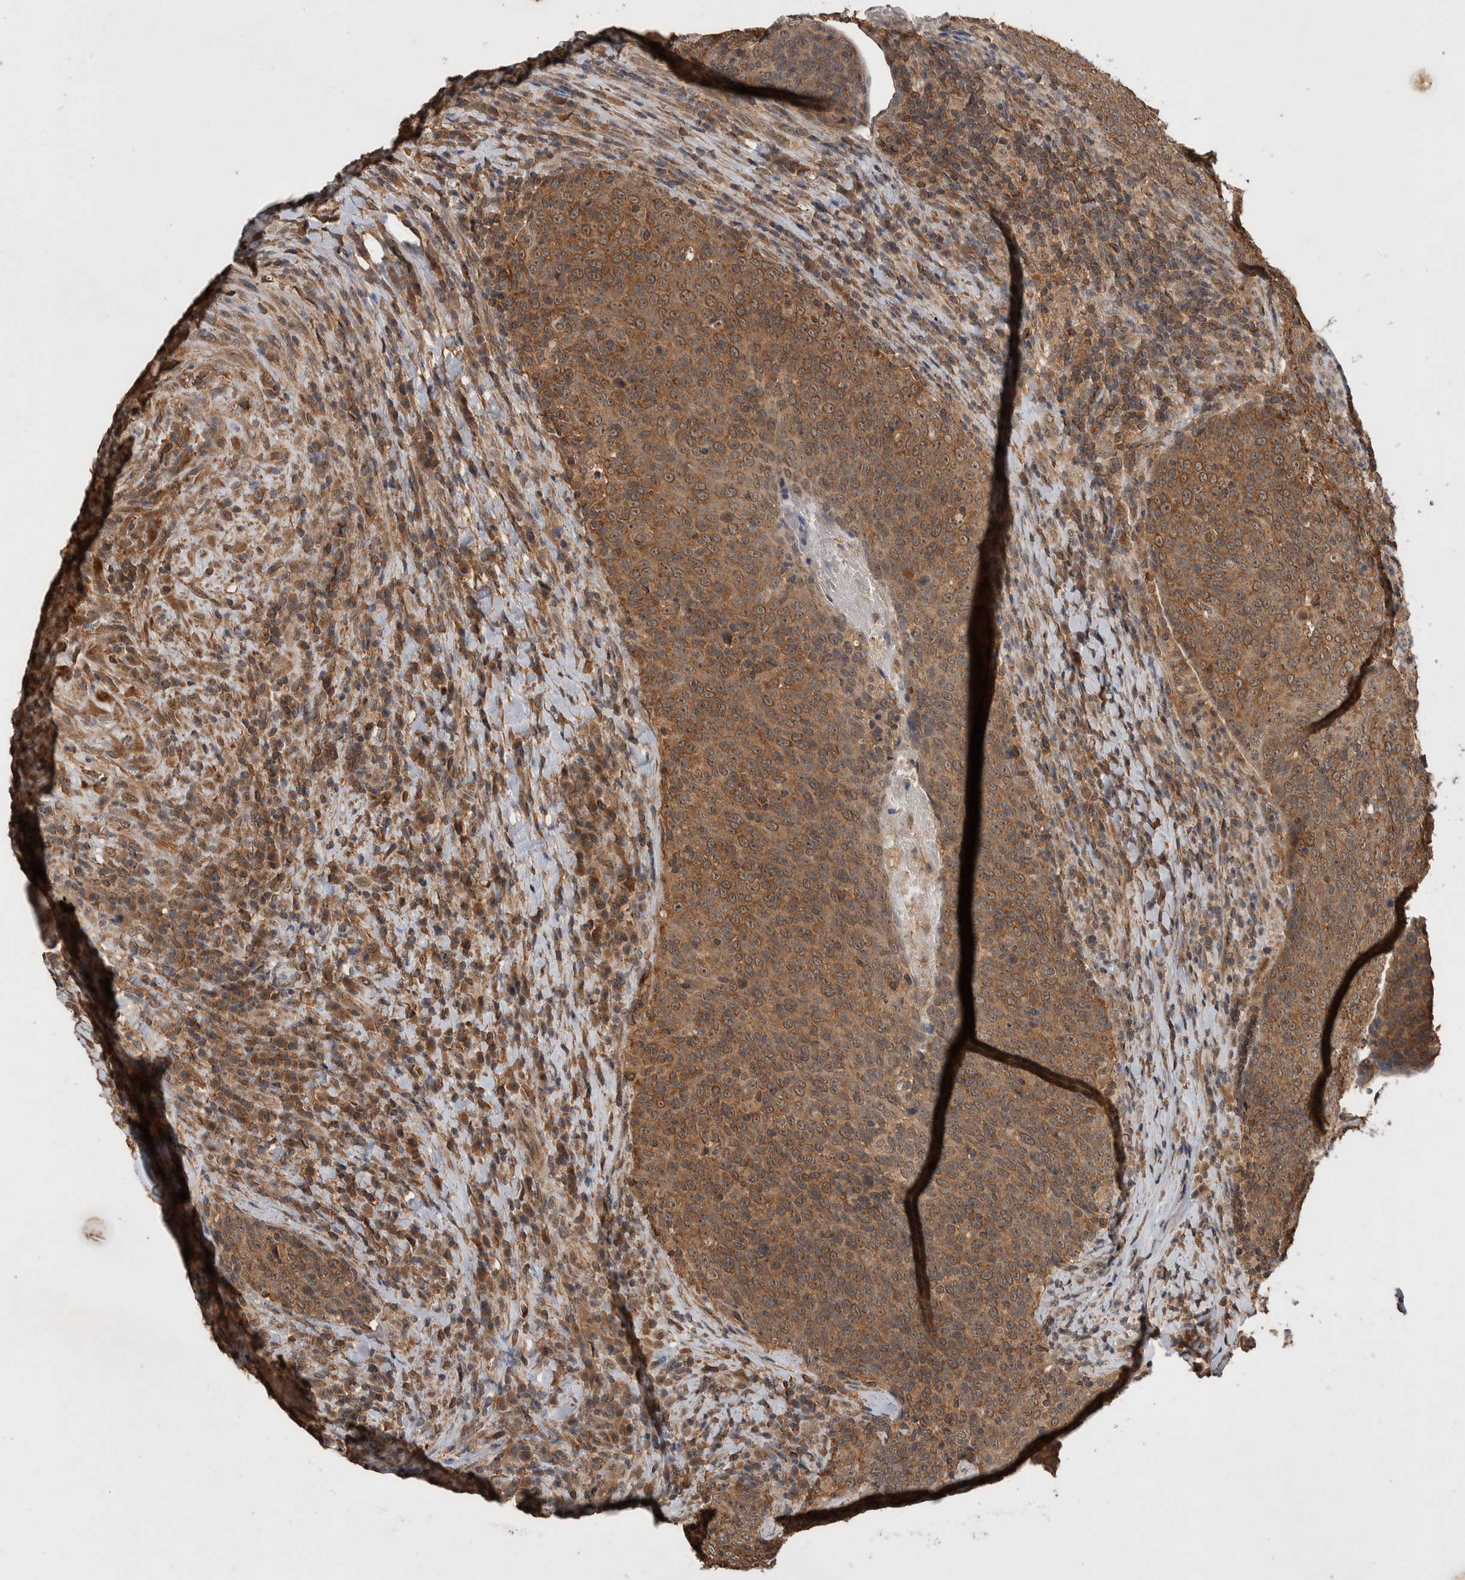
{"staining": {"intensity": "moderate", "quantity": ">75%", "location": "cytoplasmic/membranous,nuclear"}, "tissue": "head and neck cancer", "cell_type": "Tumor cells", "image_type": "cancer", "snomed": [{"axis": "morphology", "description": "Squamous cell carcinoma, NOS"}, {"axis": "morphology", "description": "Squamous cell carcinoma, metastatic, NOS"}, {"axis": "topography", "description": "Lymph node"}, {"axis": "topography", "description": "Head-Neck"}], "caption": "Tumor cells reveal medium levels of moderate cytoplasmic/membranous and nuclear staining in approximately >75% of cells in human head and neck cancer (metastatic squamous cell carcinoma).", "gene": "DVL2", "patient": {"sex": "male", "age": 62}}